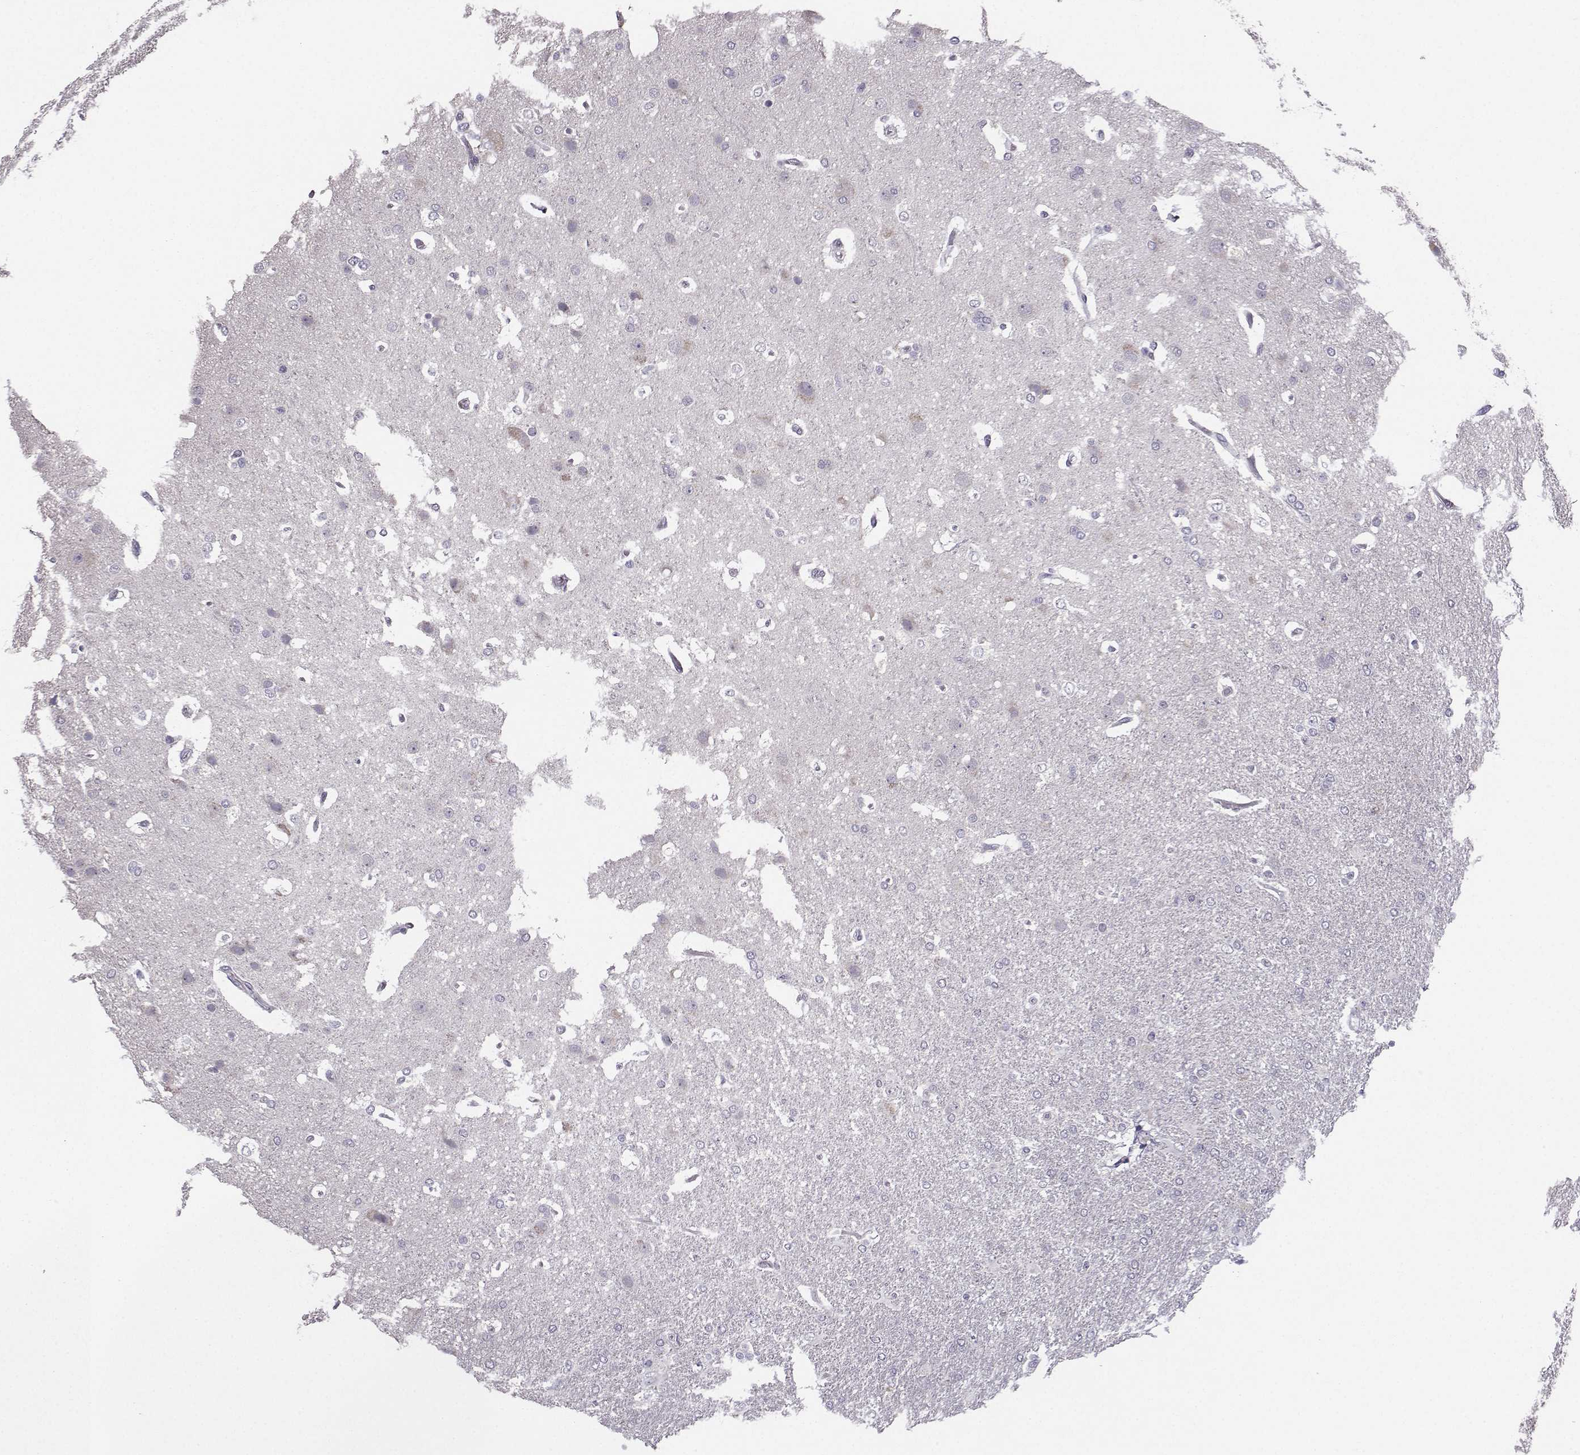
{"staining": {"intensity": "negative", "quantity": "none", "location": "none"}, "tissue": "glioma", "cell_type": "Tumor cells", "image_type": "cancer", "snomed": [{"axis": "morphology", "description": "Glioma, malignant, High grade"}, {"axis": "topography", "description": "Brain"}], "caption": "The immunohistochemistry micrograph has no significant expression in tumor cells of glioma tissue.", "gene": "DDX20", "patient": {"sex": "male", "age": 68}}